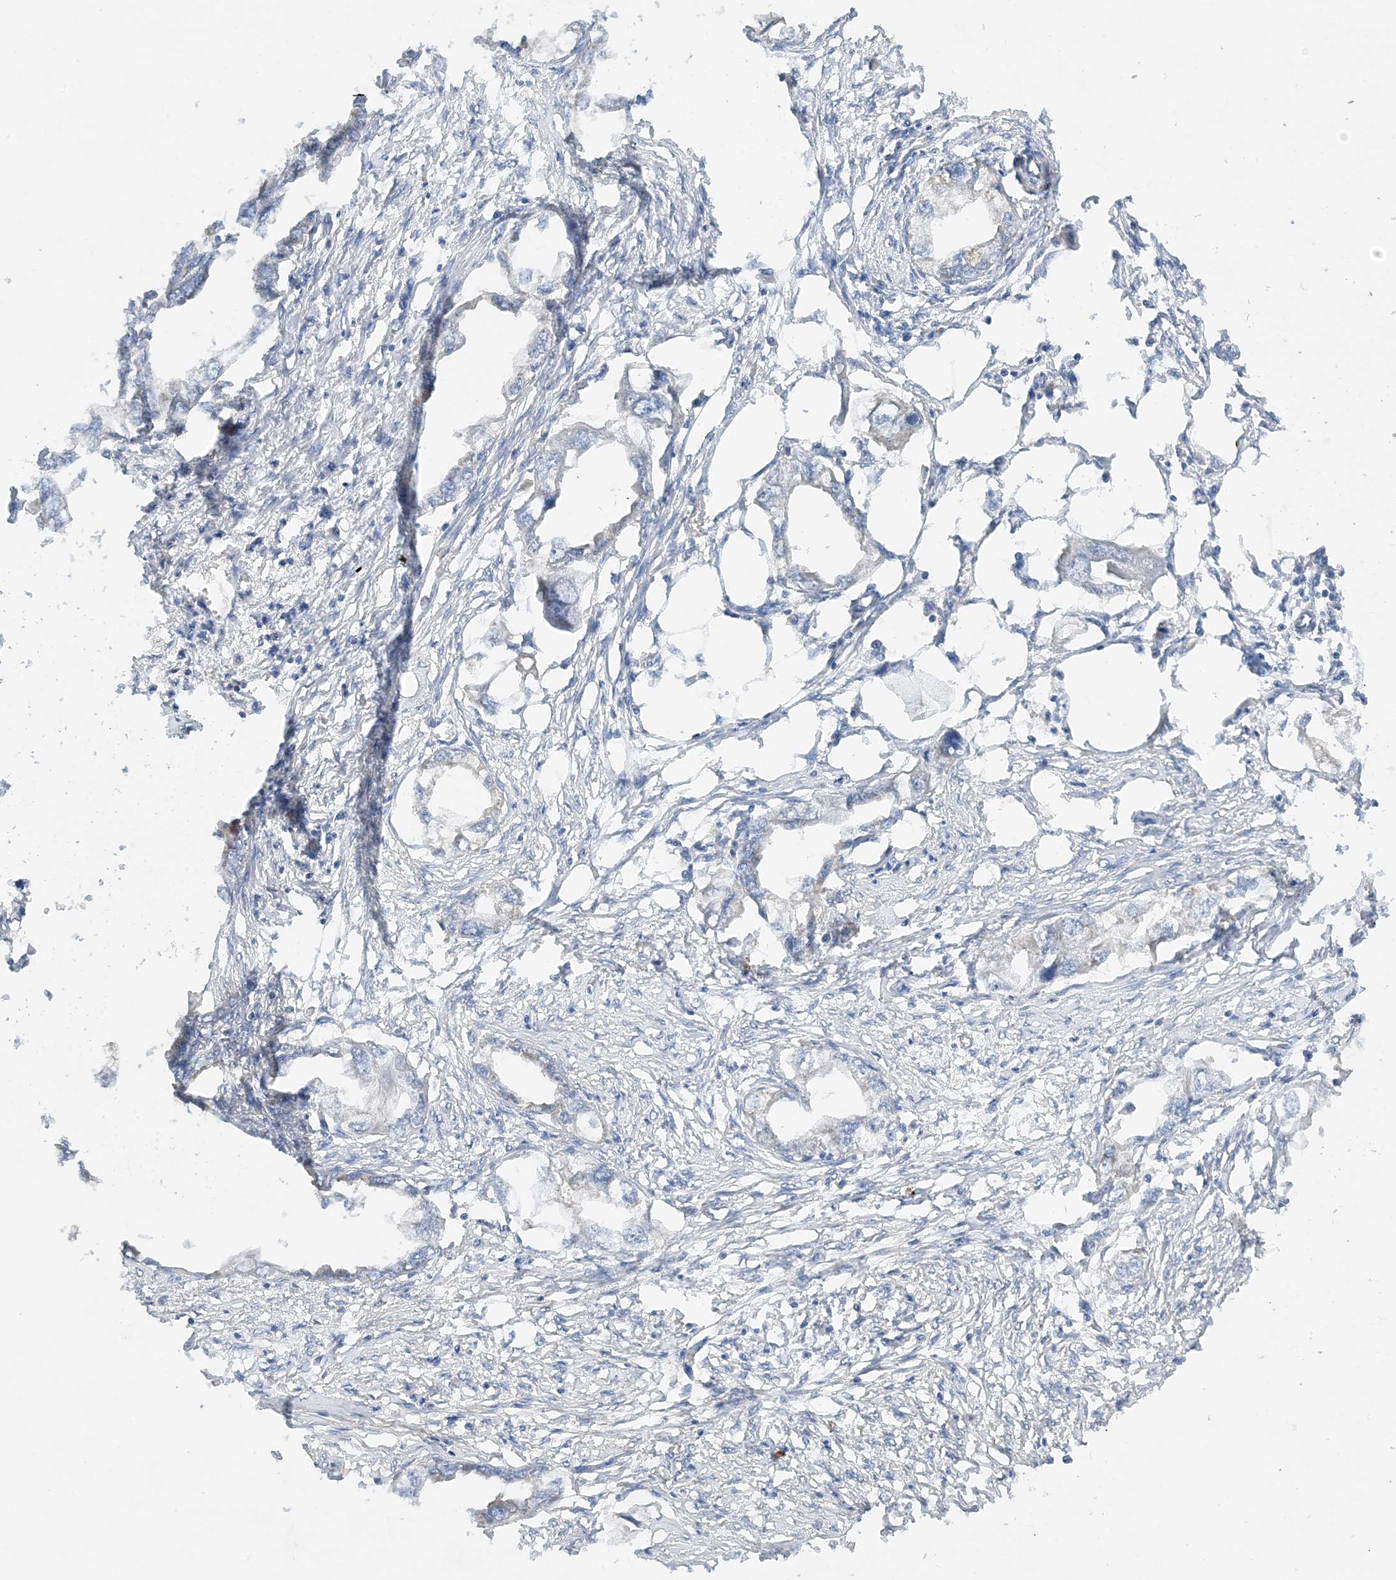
{"staining": {"intensity": "negative", "quantity": "none", "location": "none"}, "tissue": "endometrial cancer", "cell_type": "Tumor cells", "image_type": "cancer", "snomed": [{"axis": "morphology", "description": "Adenocarcinoma, NOS"}, {"axis": "morphology", "description": "Adenocarcinoma, metastatic, NOS"}, {"axis": "topography", "description": "Adipose tissue"}, {"axis": "topography", "description": "Endometrium"}], "caption": "Tumor cells are negative for brown protein staining in endometrial cancer (adenocarcinoma).", "gene": "KIFBP", "patient": {"sex": "female", "age": 67}}